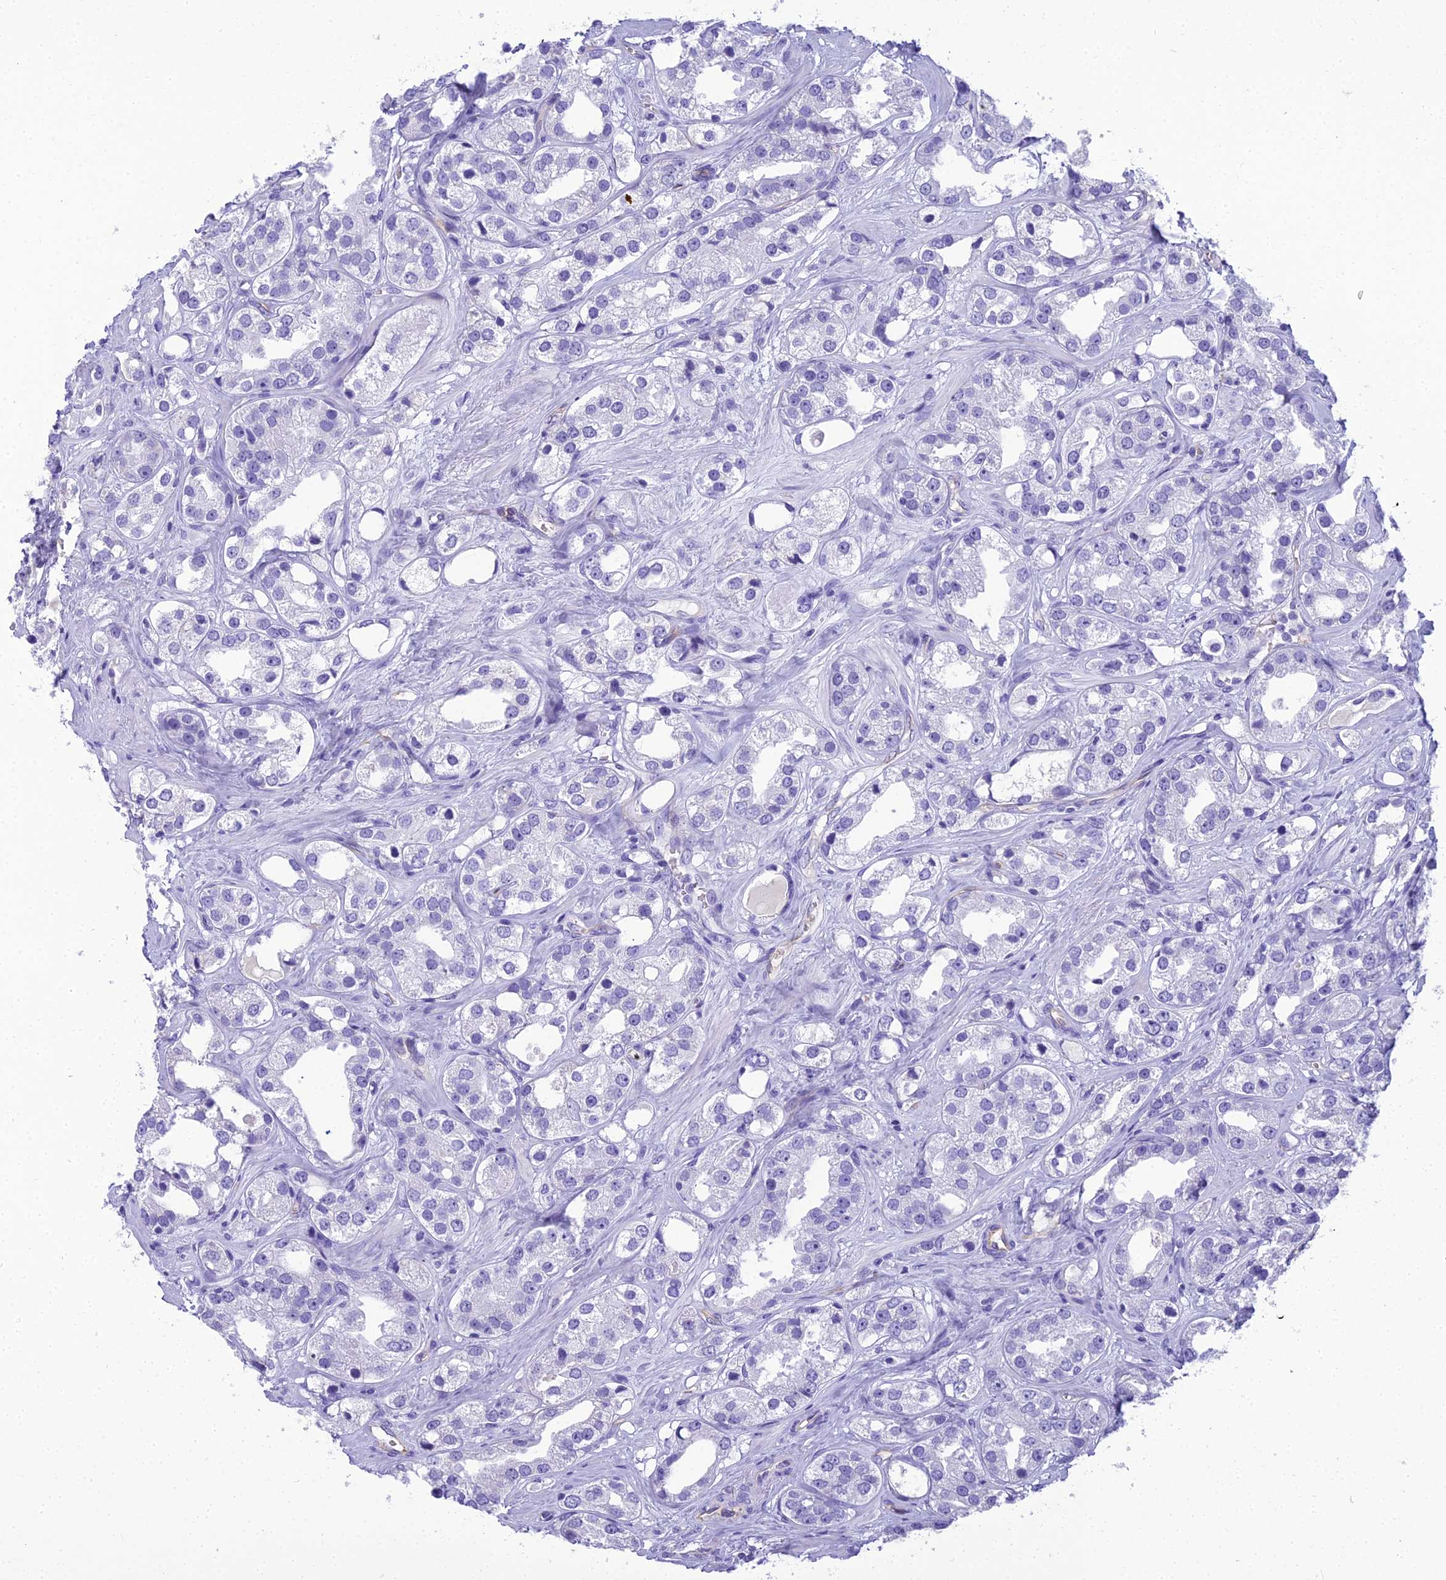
{"staining": {"intensity": "negative", "quantity": "none", "location": "none"}, "tissue": "prostate cancer", "cell_type": "Tumor cells", "image_type": "cancer", "snomed": [{"axis": "morphology", "description": "Adenocarcinoma, NOS"}, {"axis": "topography", "description": "Prostate"}], "caption": "There is no significant positivity in tumor cells of prostate cancer. (DAB (3,3'-diaminobenzidine) immunohistochemistry, high magnification).", "gene": "NINJ1", "patient": {"sex": "male", "age": 79}}